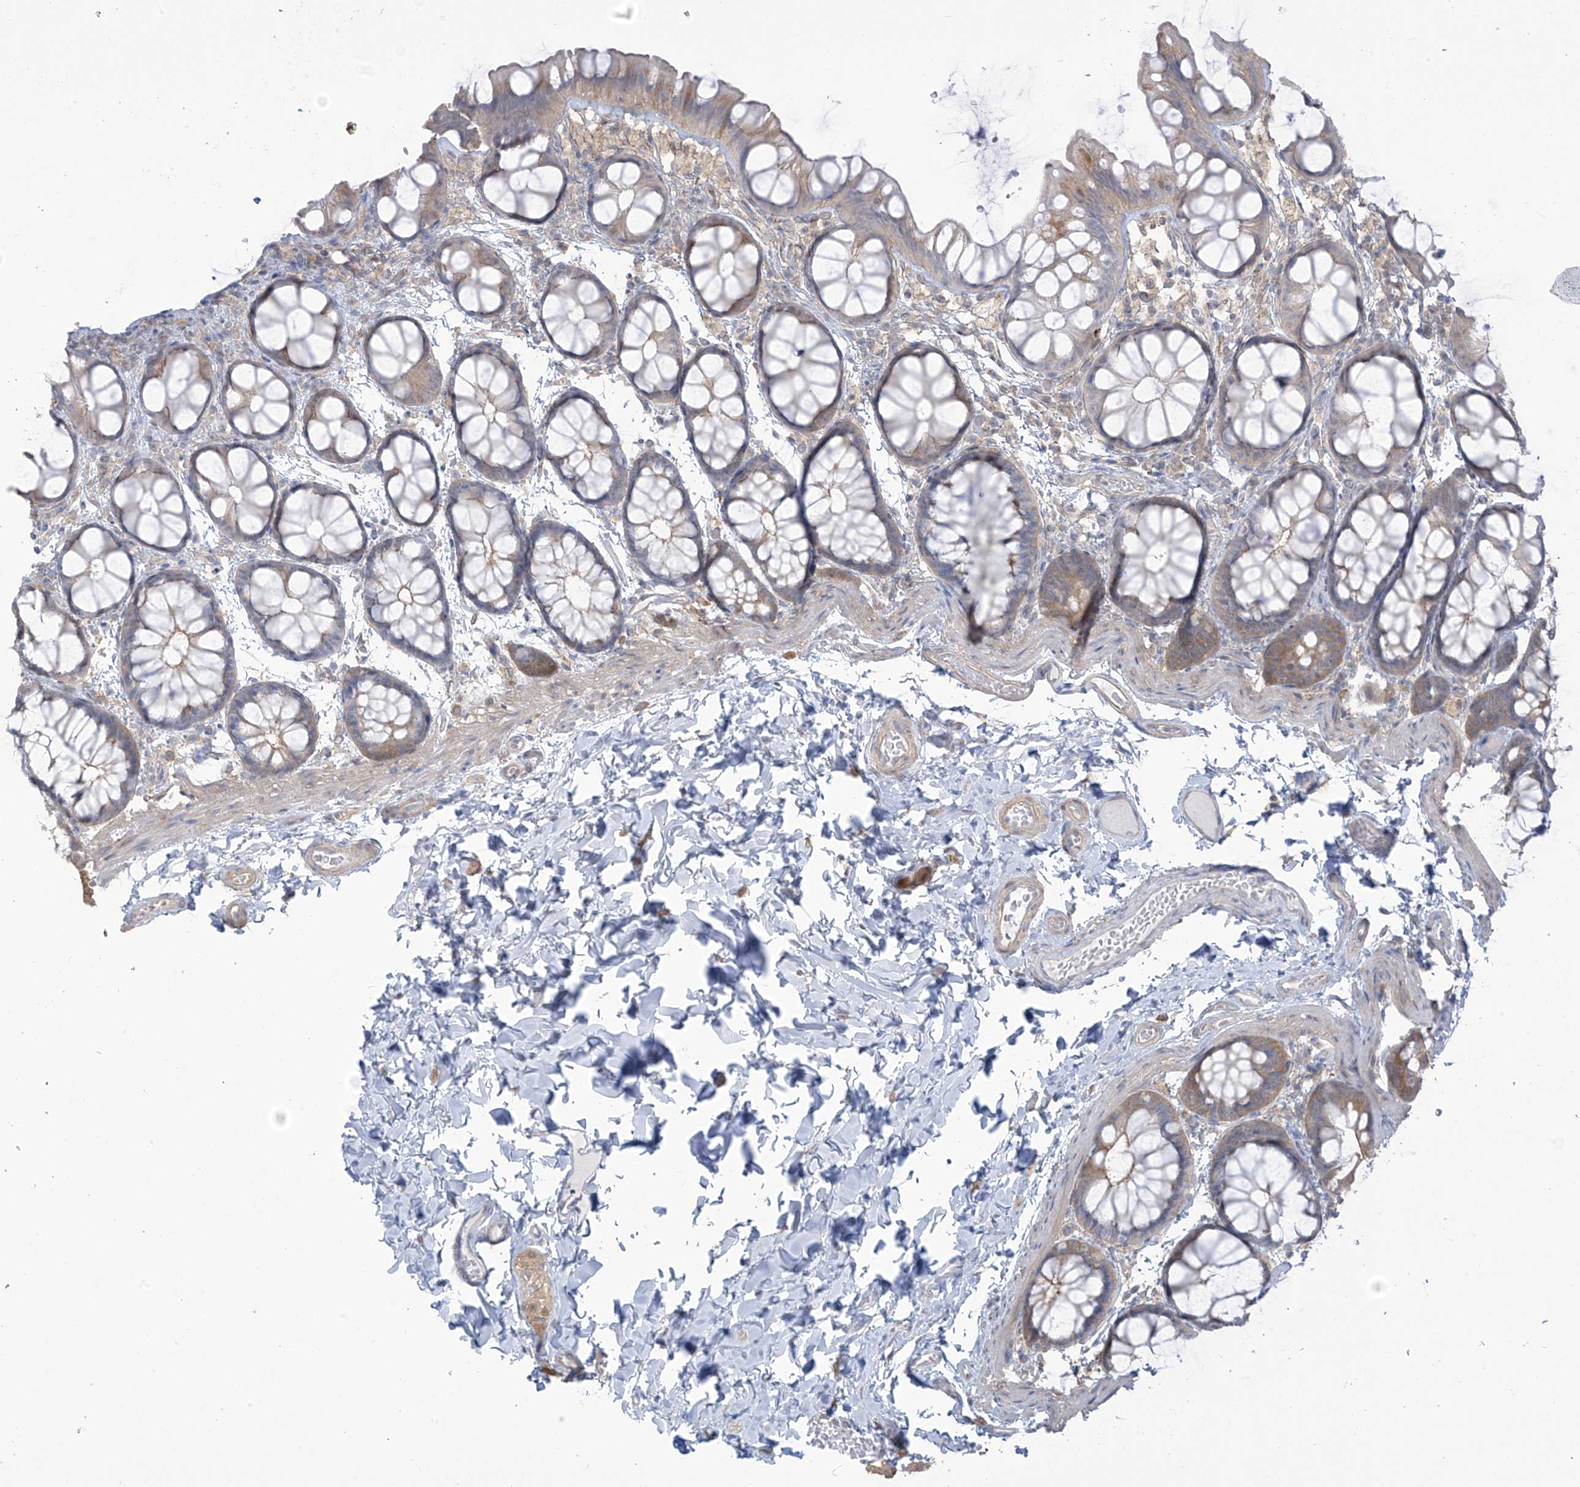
{"staining": {"intensity": "negative", "quantity": "none", "location": "none"}, "tissue": "colon", "cell_type": "Endothelial cells", "image_type": "normal", "snomed": [{"axis": "morphology", "description": "Normal tissue, NOS"}, {"axis": "topography", "description": "Colon"}], "caption": "Endothelial cells are negative for protein expression in unremarkable human colon. The staining is performed using DAB brown chromogen with nuclei counter-stained in using hematoxylin.", "gene": "TAGAP", "patient": {"sex": "male", "age": 47}}